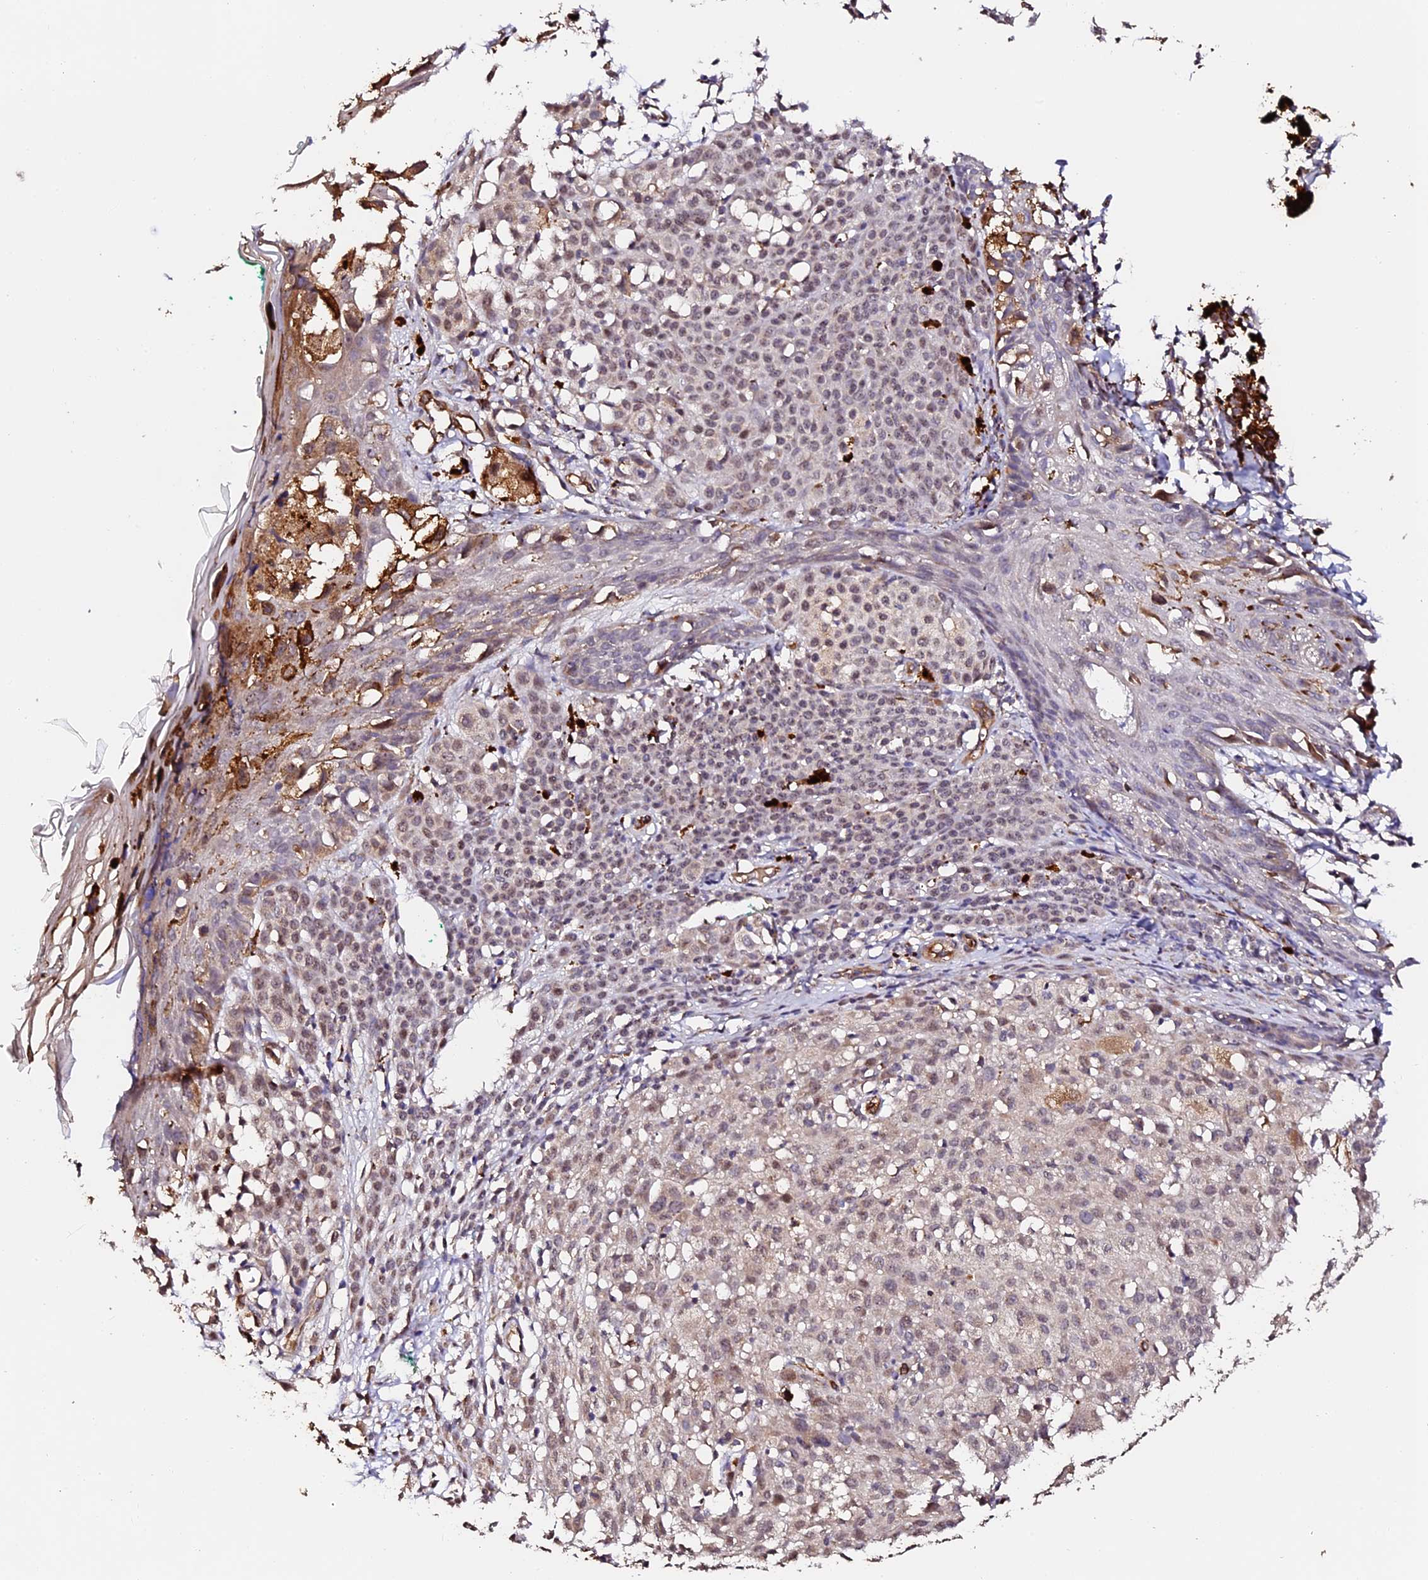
{"staining": {"intensity": "weak", "quantity": "25%-75%", "location": "nuclear"}, "tissue": "melanoma", "cell_type": "Tumor cells", "image_type": "cancer", "snomed": [{"axis": "morphology", "description": "Malignant melanoma, NOS"}, {"axis": "topography", "description": "Skin of leg"}], "caption": "This micrograph exhibits immunohistochemistry staining of human melanoma, with low weak nuclear positivity in about 25%-75% of tumor cells.", "gene": "TDO2", "patient": {"sex": "female", "age": 72}}